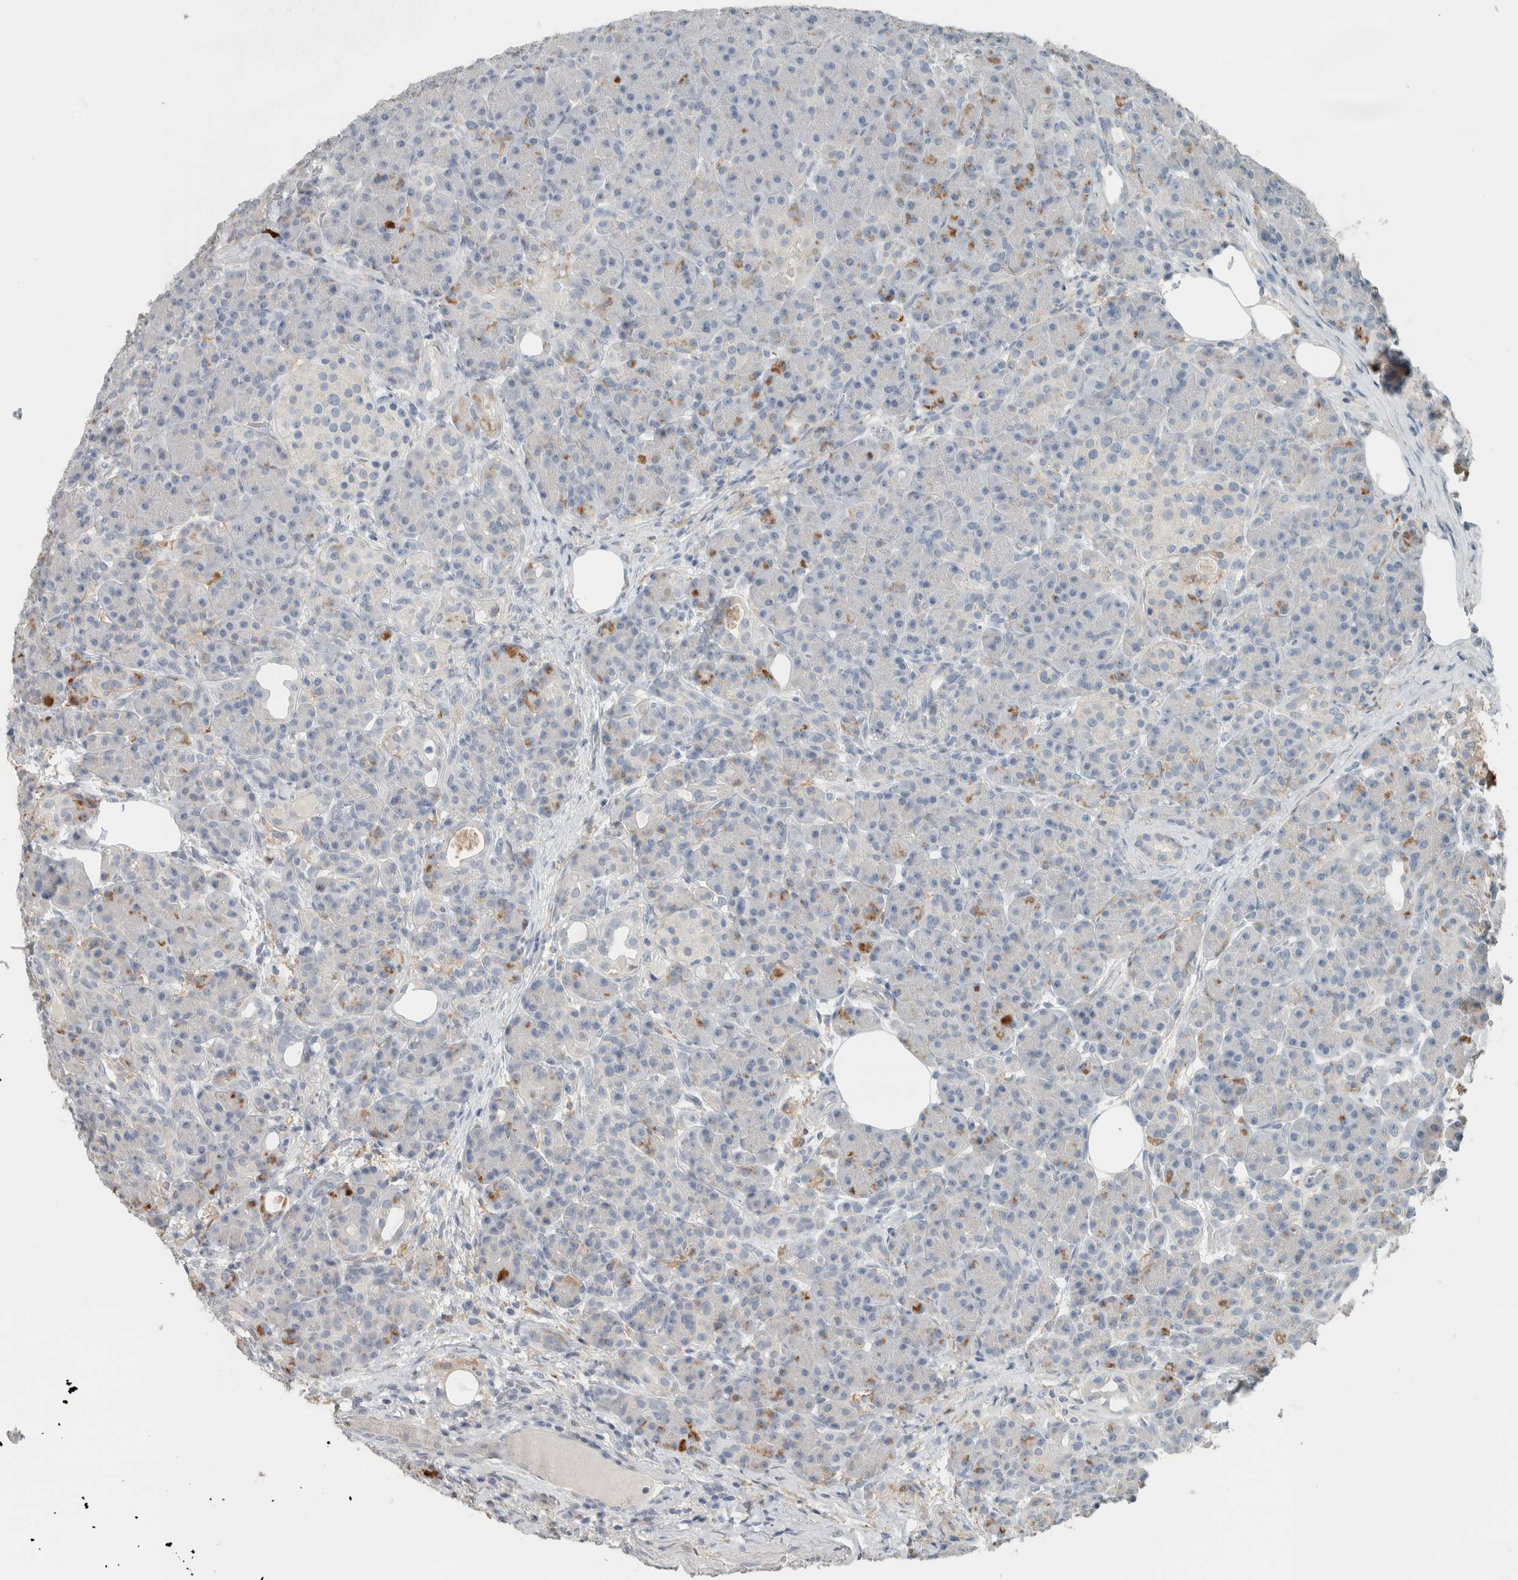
{"staining": {"intensity": "negative", "quantity": "none", "location": "none"}, "tissue": "pancreas", "cell_type": "Exocrine glandular cells", "image_type": "normal", "snomed": [{"axis": "morphology", "description": "Normal tissue, NOS"}, {"axis": "topography", "description": "Pancreas"}], "caption": "IHC of unremarkable human pancreas exhibits no expression in exocrine glandular cells.", "gene": "SCIN", "patient": {"sex": "male", "age": 63}}